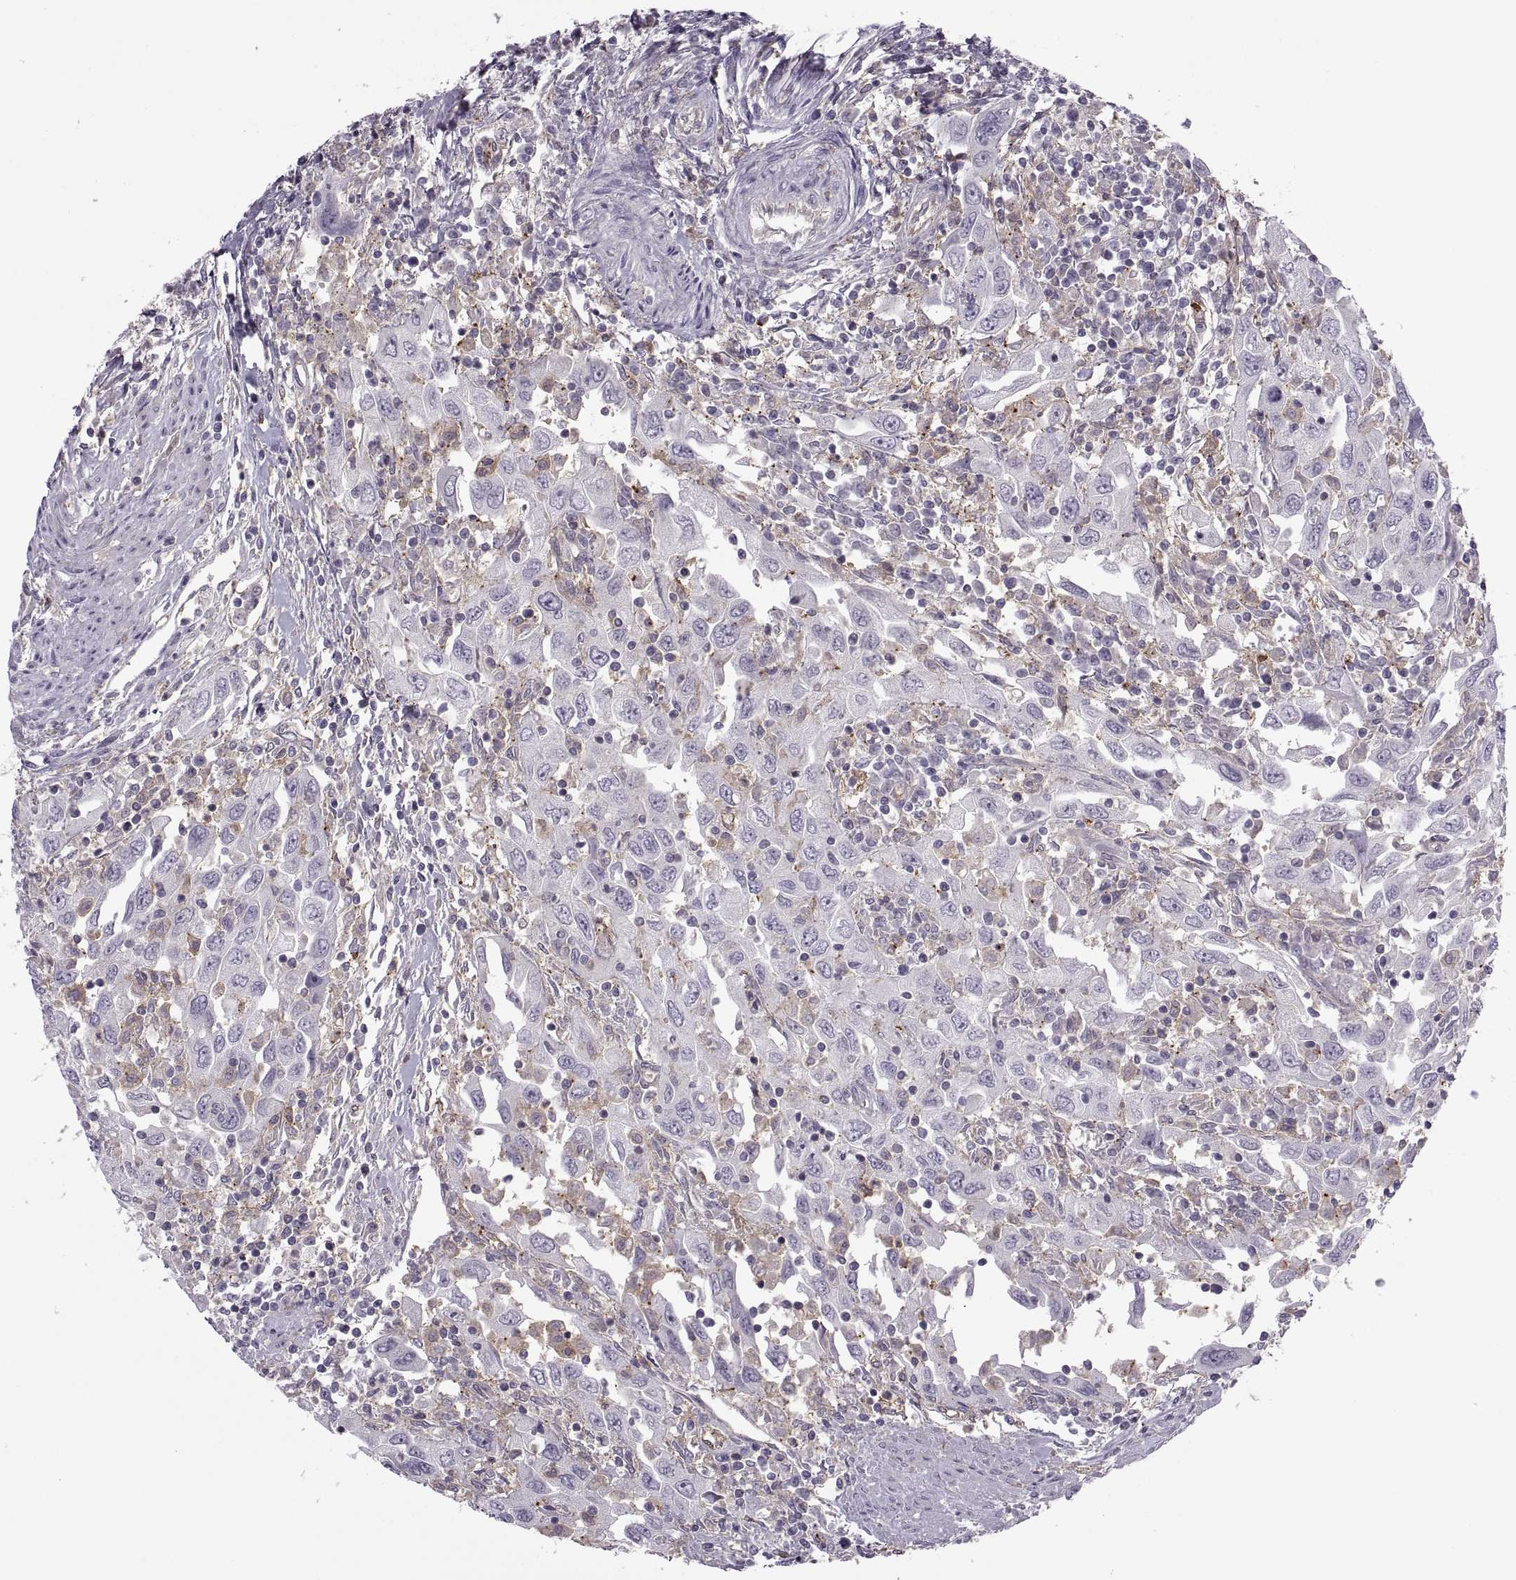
{"staining": {"intensity": "negative", "quantity": "none", "location": "none"}, "tissue": "urothelial cancer", "cell_type": "Tumor cells", "image_type": "cancer", "snomed": [{"axis": "morphology", "description": "Urothelial carcinoma, High grade"}, {"axis": "topography", "description": "Urinary bladder"}], "caption": "High-grade urothelial carcinoma was stained to show a protein in brown. There is no significant staining in tumor cells.", "gene": "RALB", "patient": {"sex": "male", "age": 76}}